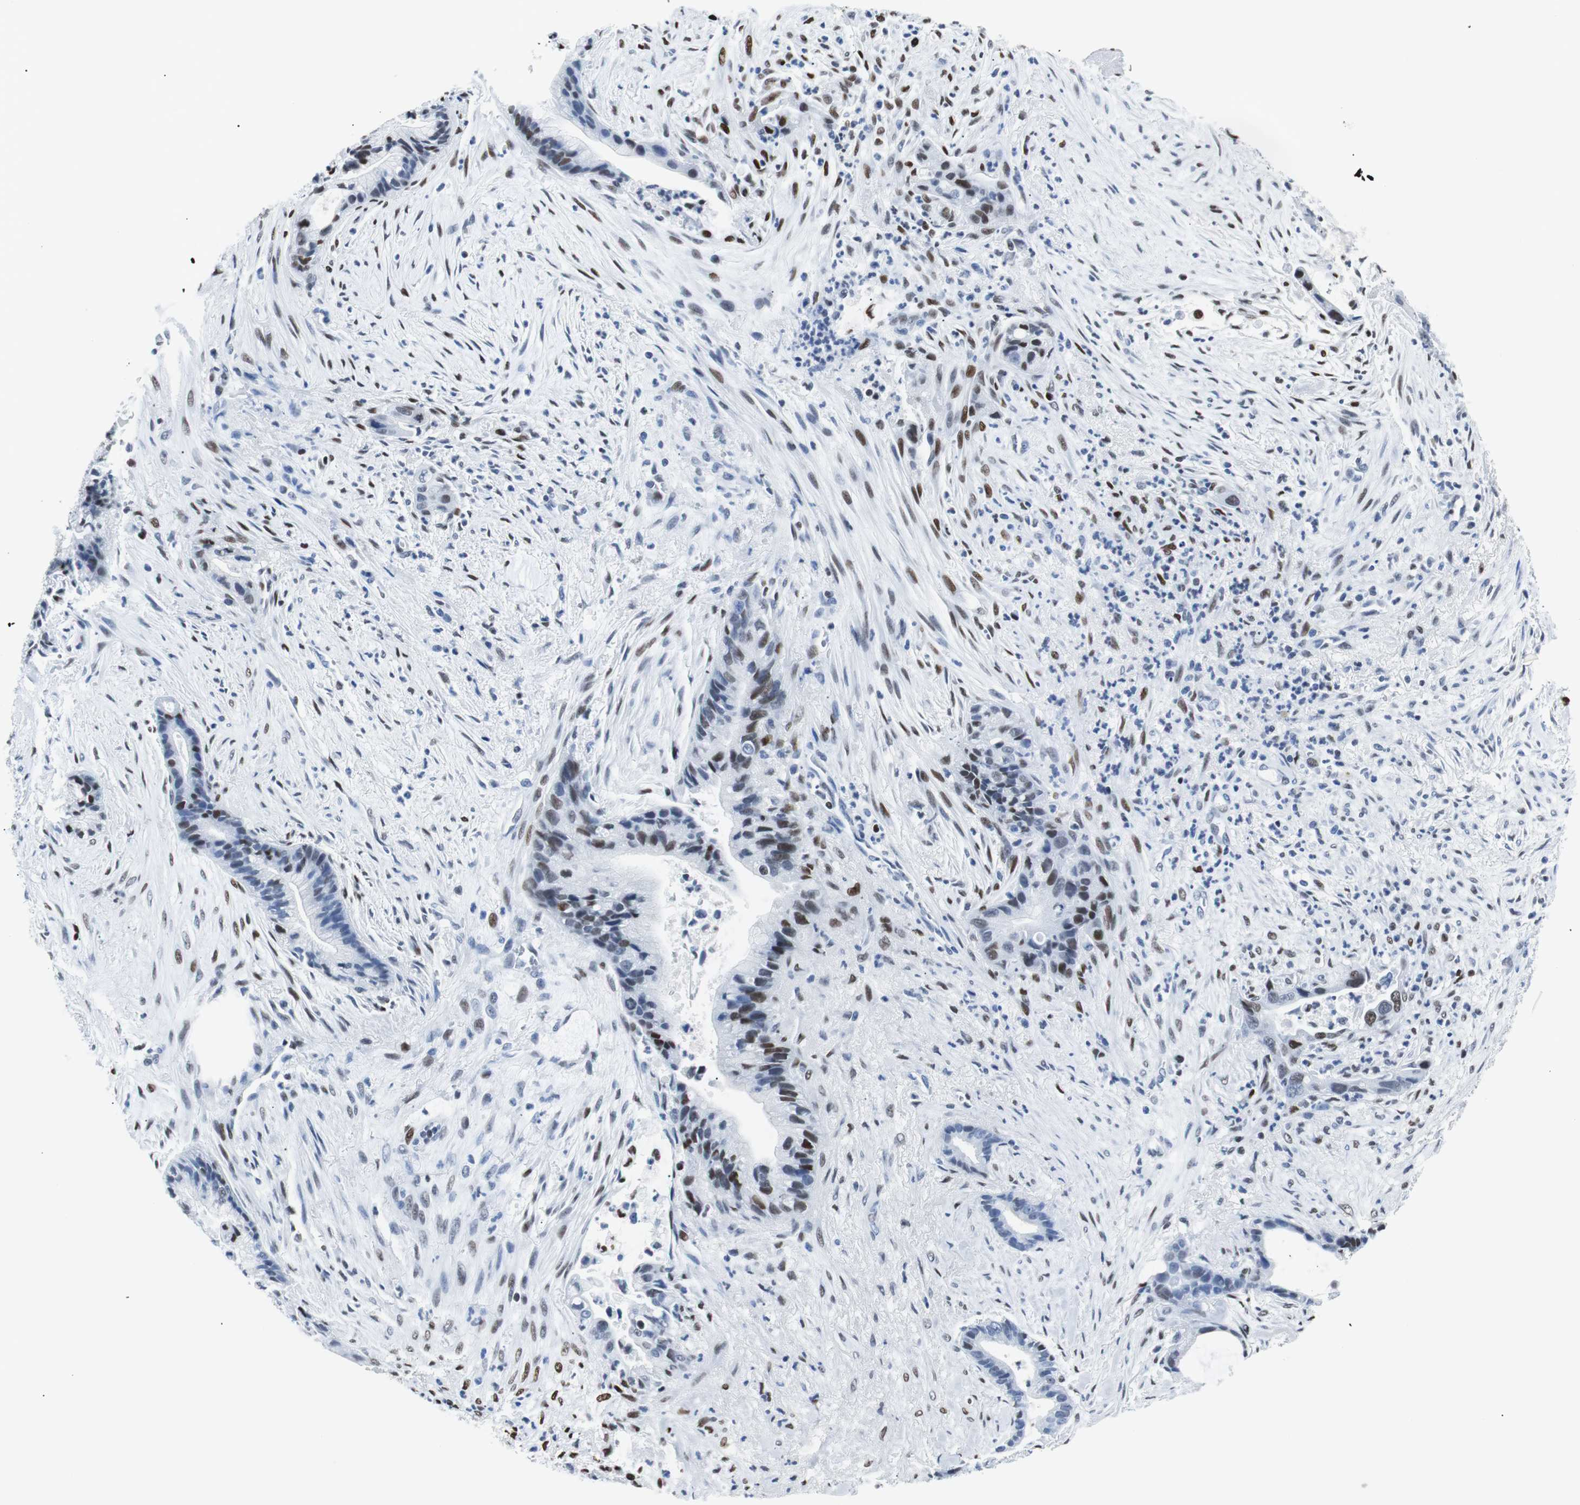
{"staining": {"intensity": "moderate", "quantity": "<25%", "location": "nuclear"}, "tissue": "liver cancer", "cell_type": "Tumor cells", "image_type": "cancer", "snomed": [{"axis": "morphology", "description": "Cholangiocarcinoma"}, {"axis": "topography", "description": "Liver"}], "caption": "Liver cholangiocarcinoma stained with IHC shows moderate nuclear positivity in approximately <25% of tumor cells.", "gene": "JUN", "patient": {"sex": "female", "age": 55}}